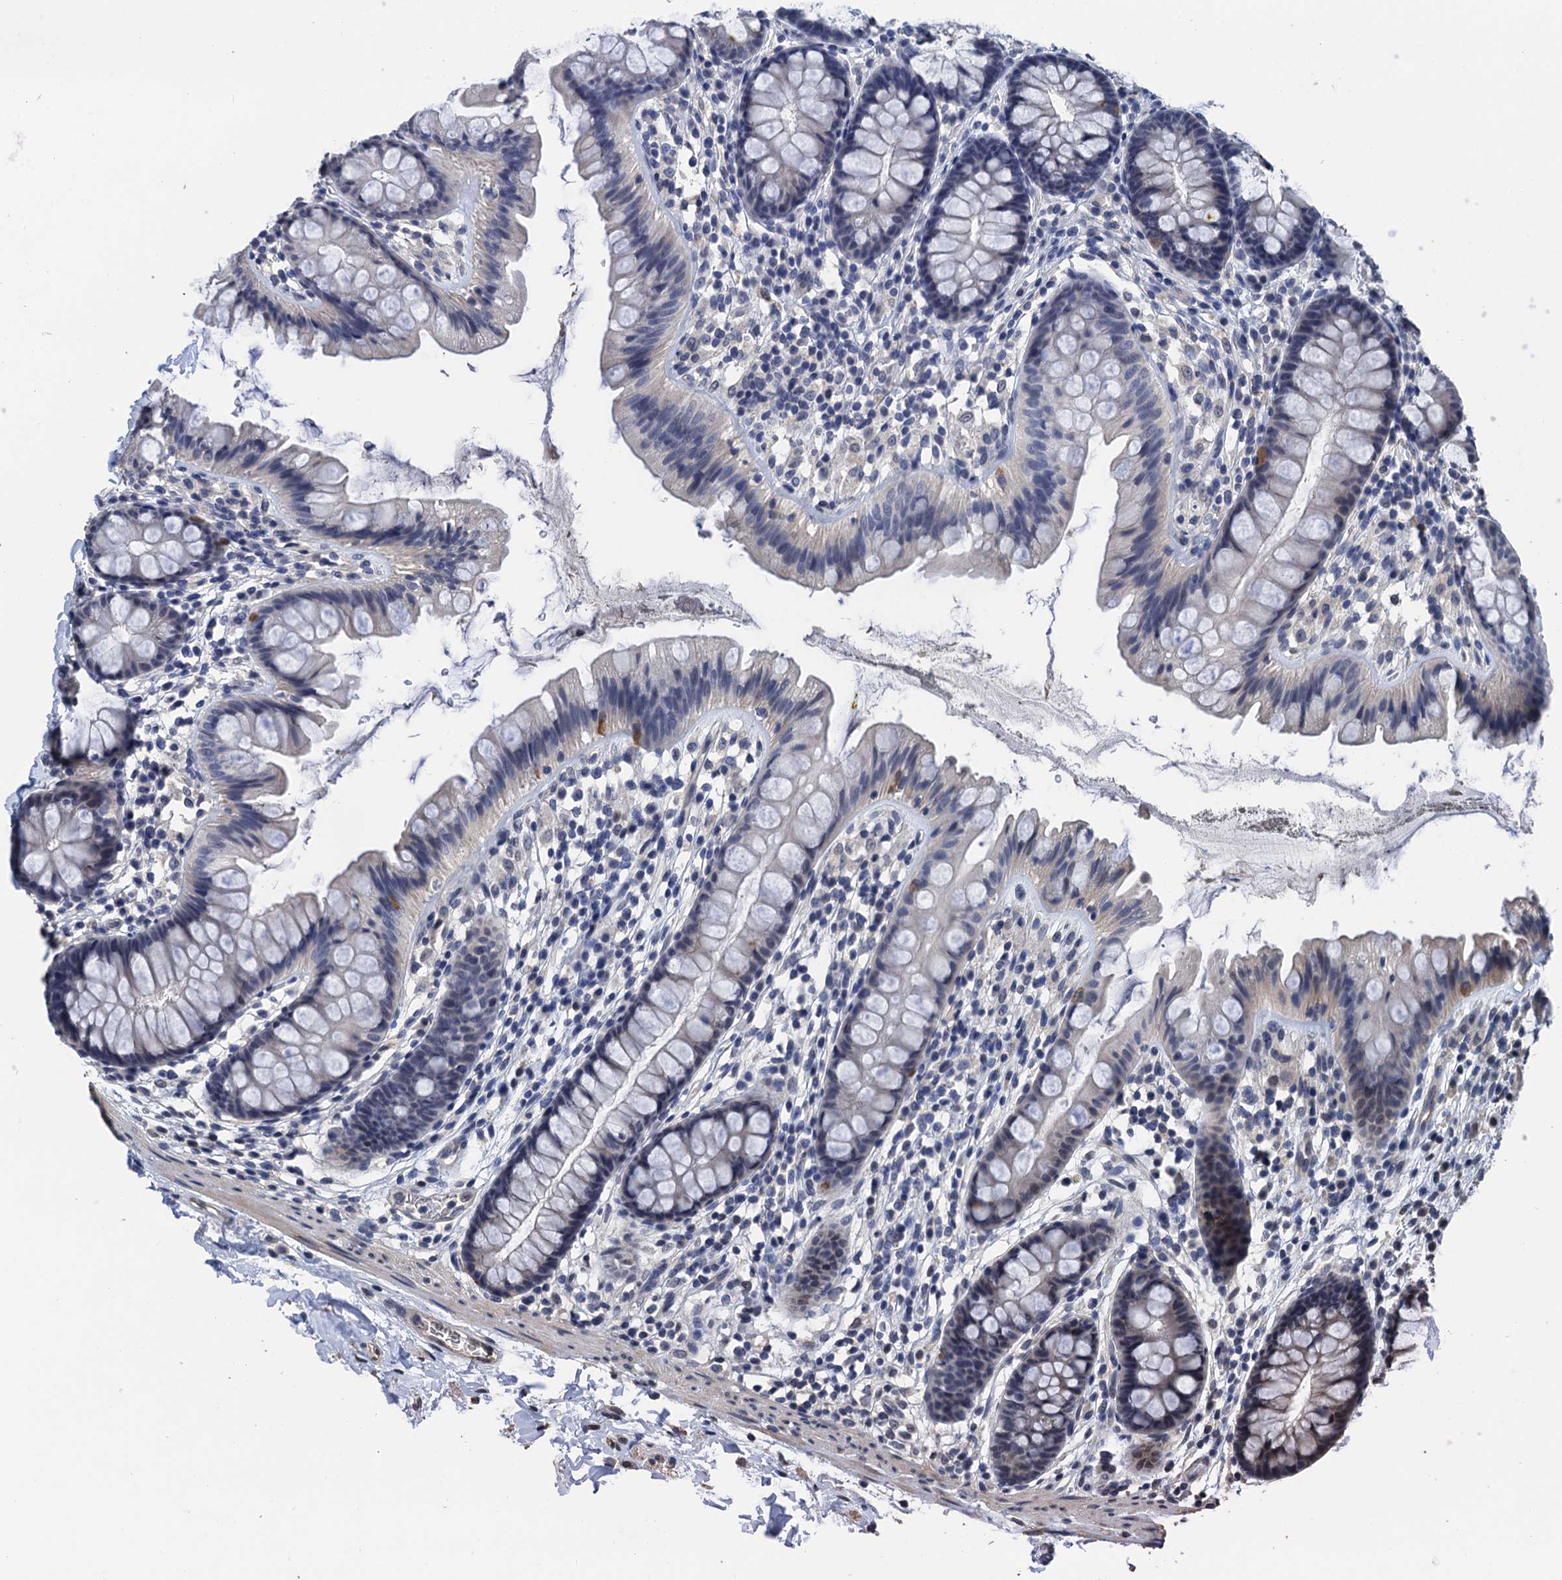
{"staining": {"intensity": "moderate", "quantity": ">75%", "location": "cytoplasmic/membranous"}, "tissue": "colon", "cell_type": "Endothelial cells", "image_type": "normal", "snomed": [{"axis": "morphology", "description": "Normal tissue, NOS"}, {"axis": "topography", "description": "Colon"}], "caption": "Protein expression analysis of unremarkable human colon reveals moderate cytoplasmic/membranous staining in approximately >75% of endothelial cells.", "gene": "ART5", "patient": {"sex": "female", "age": 62}}